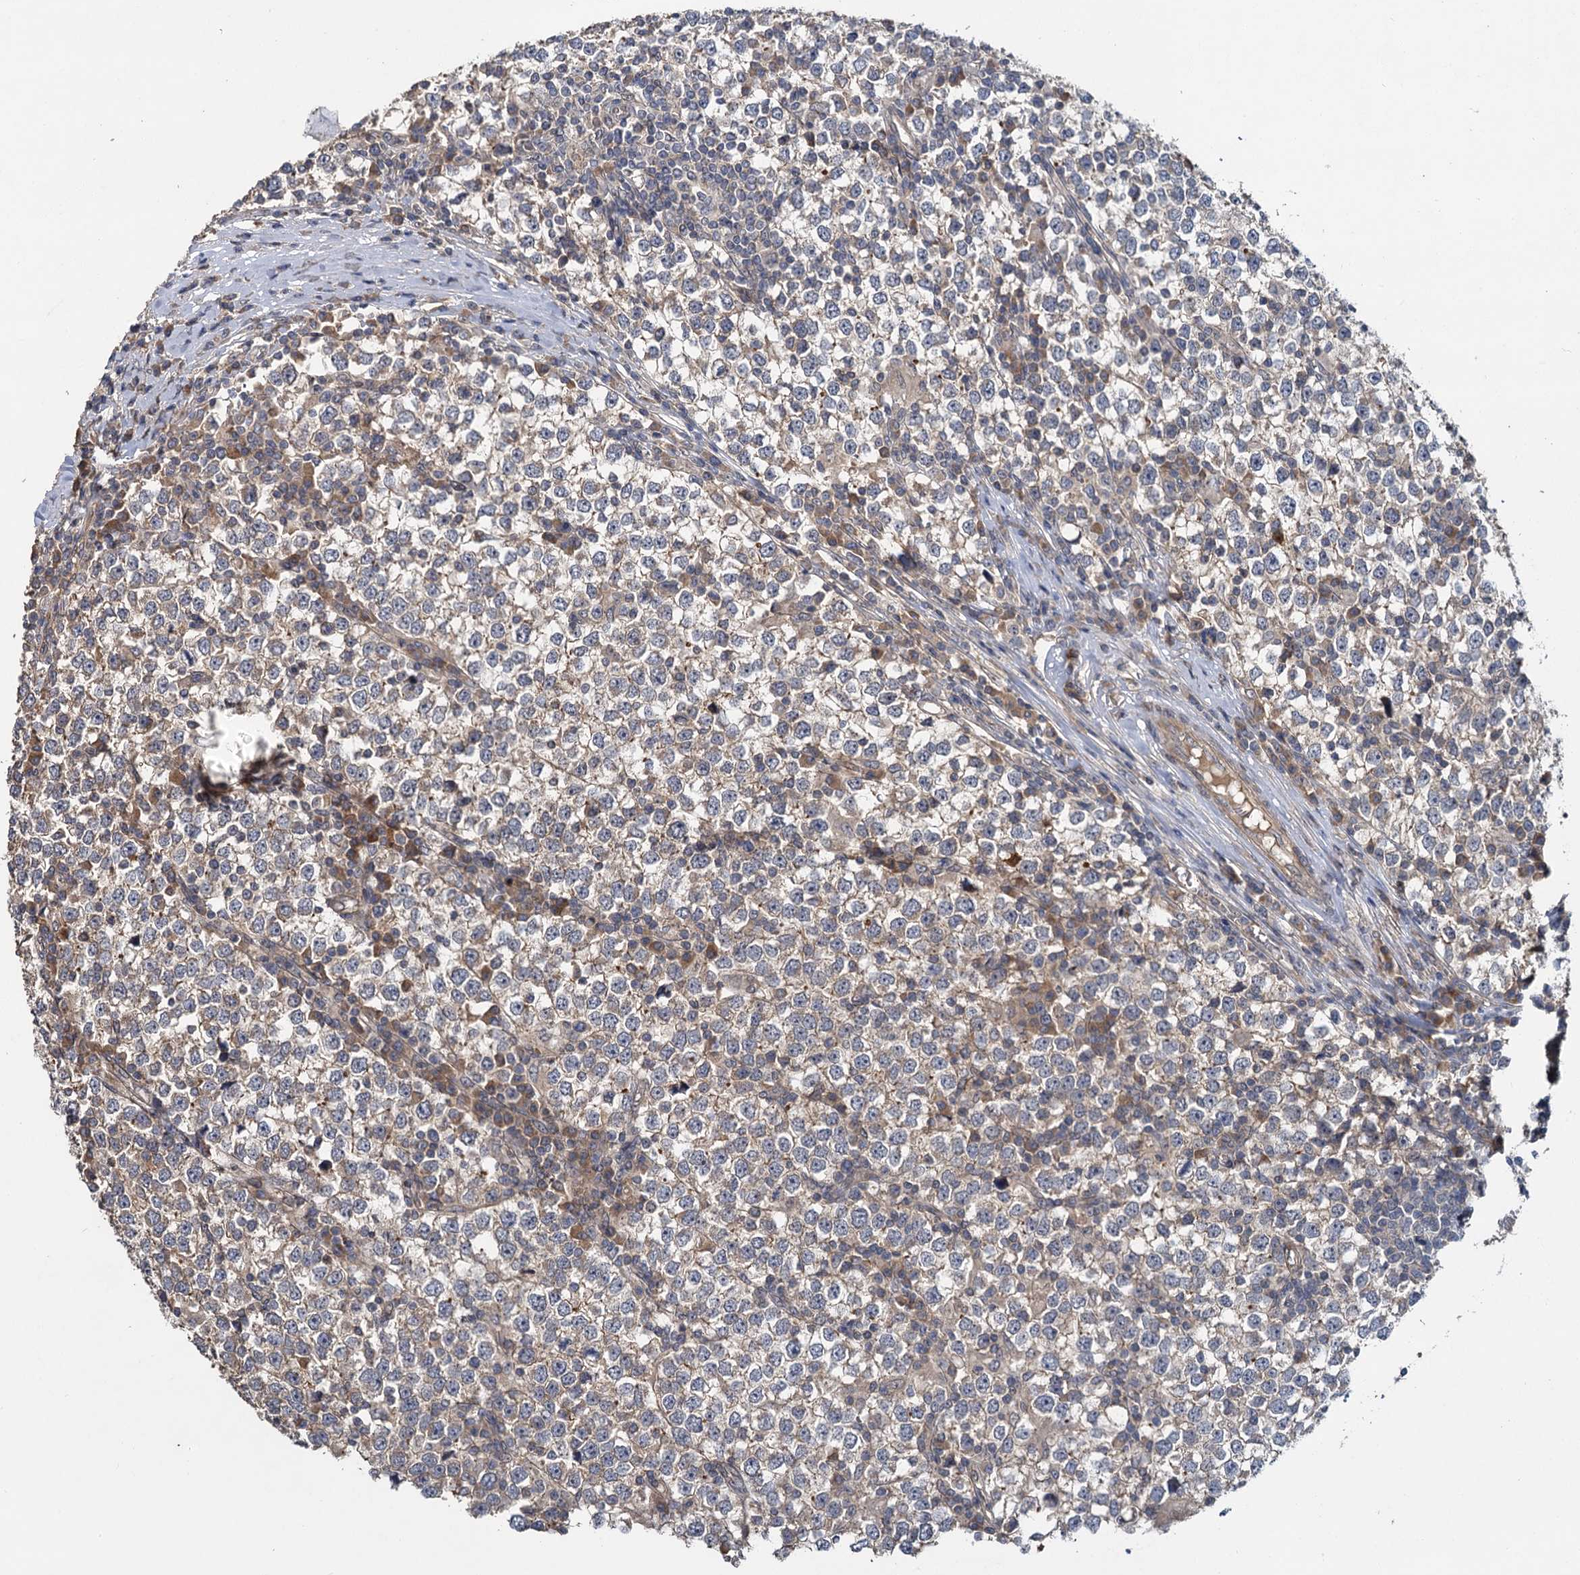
{"staining": {"intensity": "weak", "quantity": "<25%", "location": "cytoplasmic/membranous"}, "tissue": "testis cancer", "cell_type": "Tumor cells", "image_type": "cancer", "snomed": [{"axis": "morphology", "description": "Seminoma, NOS"}, {"axis": "topography", "description": "Testis"}], "caption": "High power microscopy histopathology image of an immunohistochemistry histopathology image of testis cancer (seminoma), revealing no significant positivity in tumor cells. Brightfield microscopy of IHC stained with DAB (3,3'-diaminobenzidine) (brown) and hematoxylin (blue), captured at high magnification.", "gene": "ZNF324", "patient": {"sex": "male", "age": 65}}